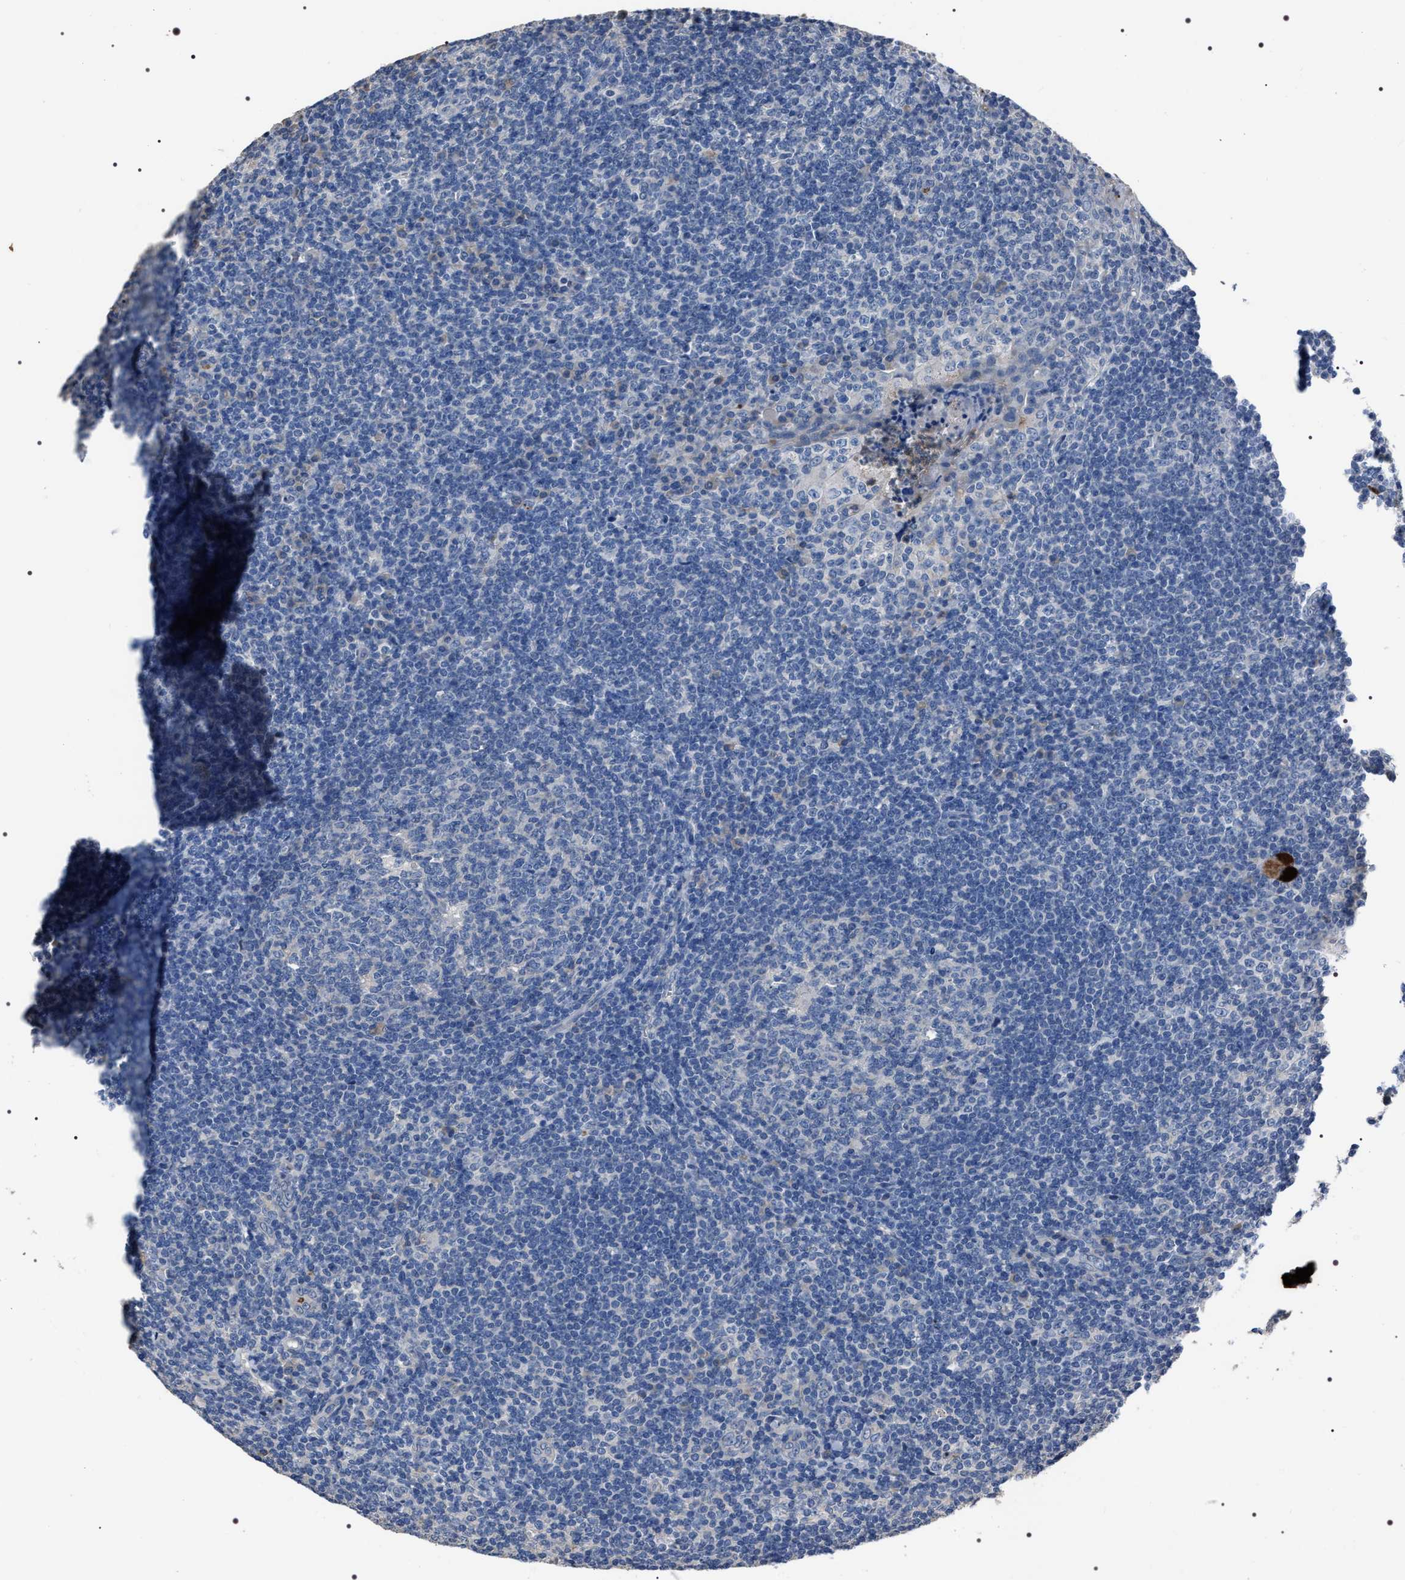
{"staining": {"intensity": "negative", "quantity": "none", "location": "none"}, "tissue": "tonsil", "cell_type": "Germinal center cells", "image_type": "normal", "snomed": [{"axis": "morphology", "description": "Normal tissue, NOS"}, {"axis": "topography", "description": "Tonsil"}], "caption": "This is an immunohistochemistry photomicrograph of normal human tonsil. There is no positivity in germinal center cells.", "gene": "TRIM54", "patient": {"sex": "male", "age": 37}}